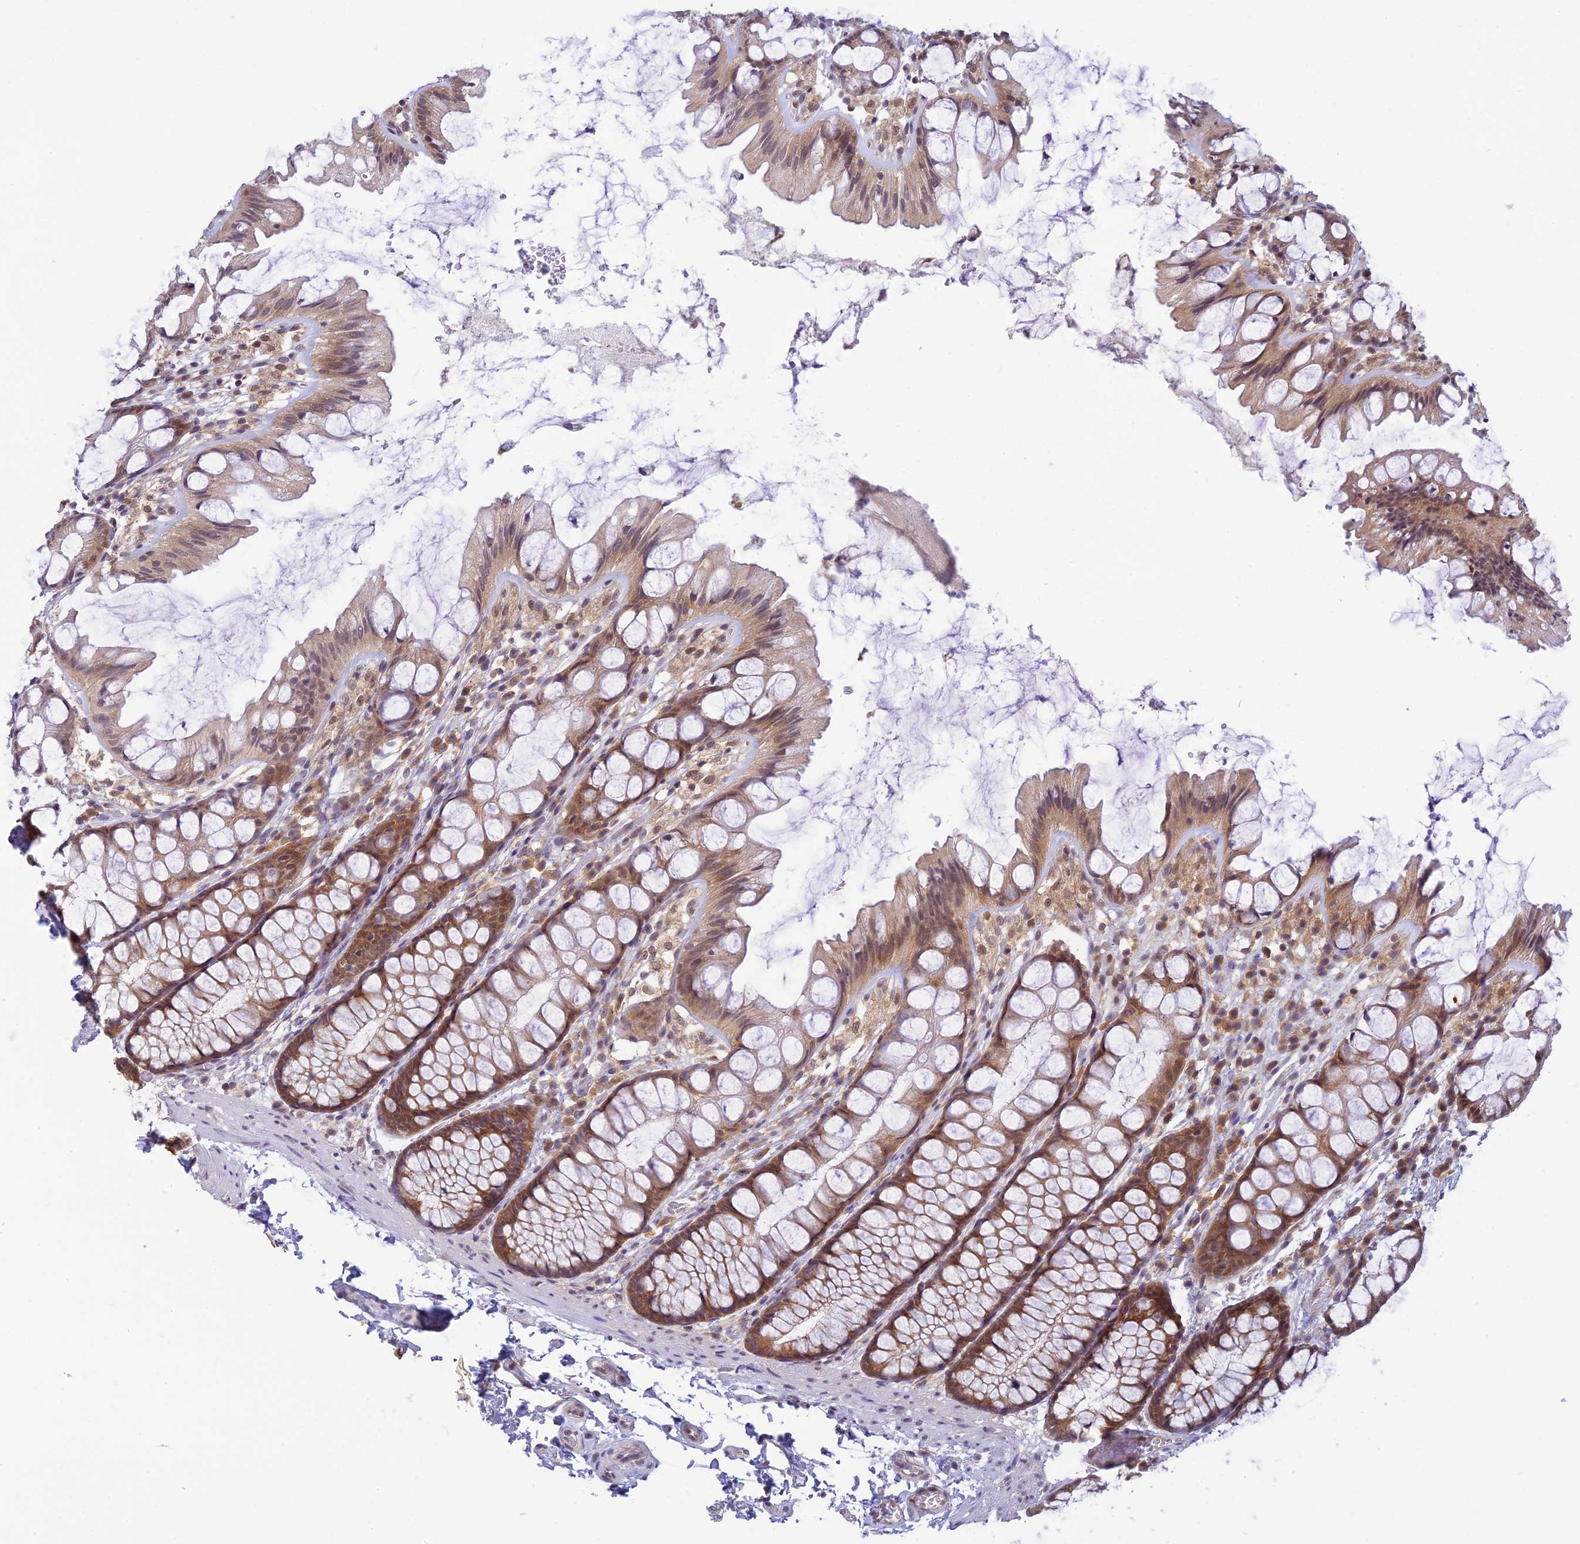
{"staining": {"intensity": "weak", "quantity": "25%-75%", "location": "cytoplasmic/membranous"}, "tissue": "colon", "cell_type": "Endothelial cells", "image_type": "normal", "snomed": [{"axis": "morphology", "description": "Normal tissue, NOS"}, {"axis": "topography", "description": "Colon"}], "caption": "The immunohistochemical stain labels weak cytoplasmic/membranous expression in endothelial cells of unremarkable colon. The staining was performed using DAB, with brown indicating positive protein expression. Nuclei are stained blue with hematoxylin.", "gene": "SKIC8", "patient": {"sex": "male", "age": 47}}